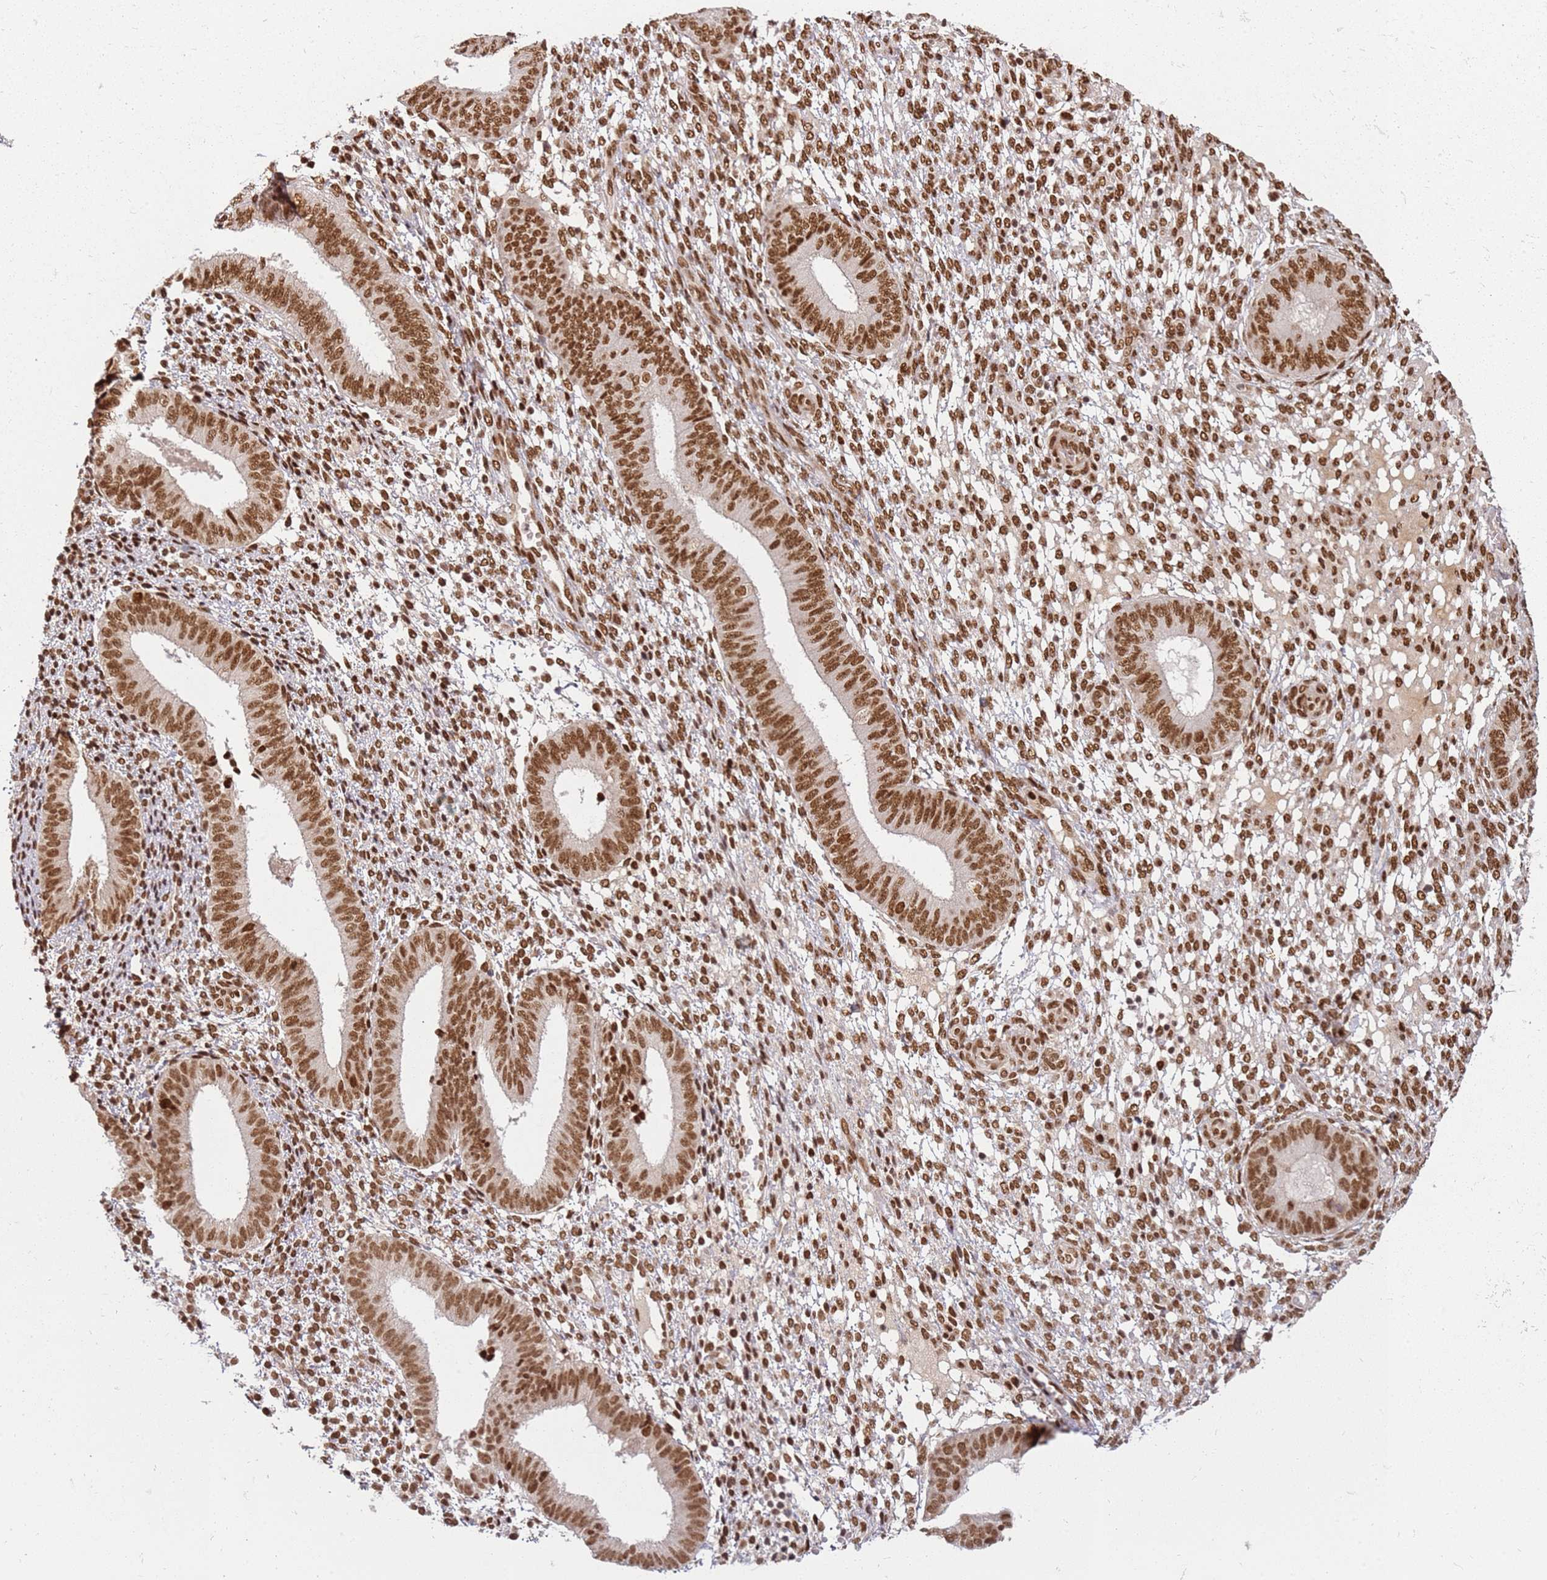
{"staining": {"intensity": "moderate", "quantity": ">75%", "location": "nuclear"}, "tissue": "endometrium", "cell_type": "Cells in endometrial stroma", "image_type": "normal", "snomed": [{"axis": "morphology", "description": "Normal tissue, NOS"}, {"axis": "topography", "description": "Endometrium"}], "caption": "Immunohistochemical staining of benign endometrium displays moderate nuclear protein staining in approximately >75% of cells in endometrial stroma.", "gene": "TENT4A", "patient": {"sex": "female", "age": 49}}